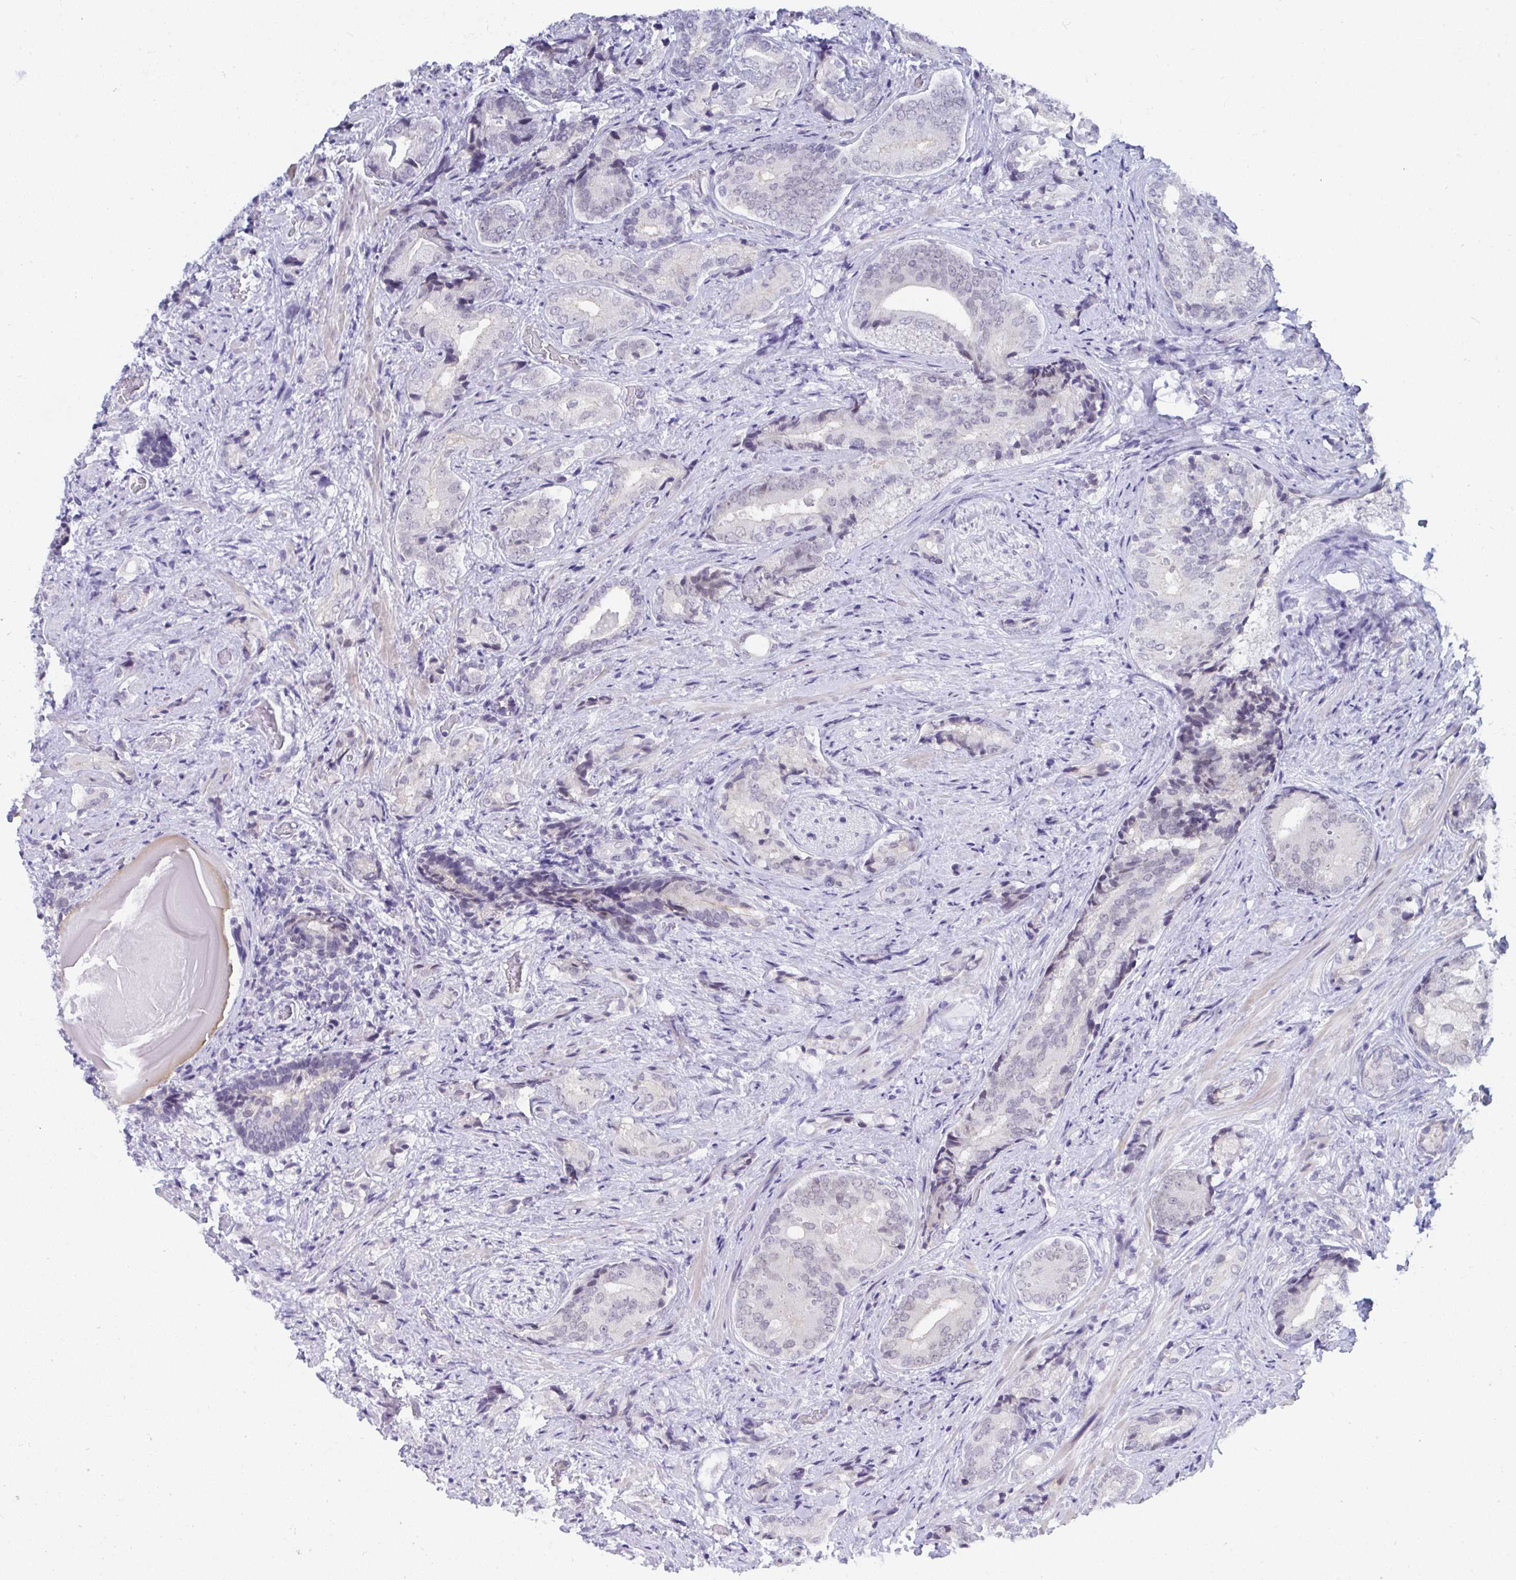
{"staining": {"intensity": "weak", "quantity": "25%-75%", "location": "nuclear"}, "tissue": "prostate cancer", "cell_type": "Tumor cells", "image_type": "cancer", "snomed": [{"axis": "morphology", "description": "Adenocarcinoma, High grade"}, {"axis": "topography", "description": "Prostate"}], "caption": "IHC photomicrograph of human high-grade adenocarcinoma (prostate) stained for a protein (brown), which reveals low levels of weak nuclear staining in about 25%-75% of tumor cells.", "gene": "BMAL2", "patient": {"sex": "male", "age": 62}}